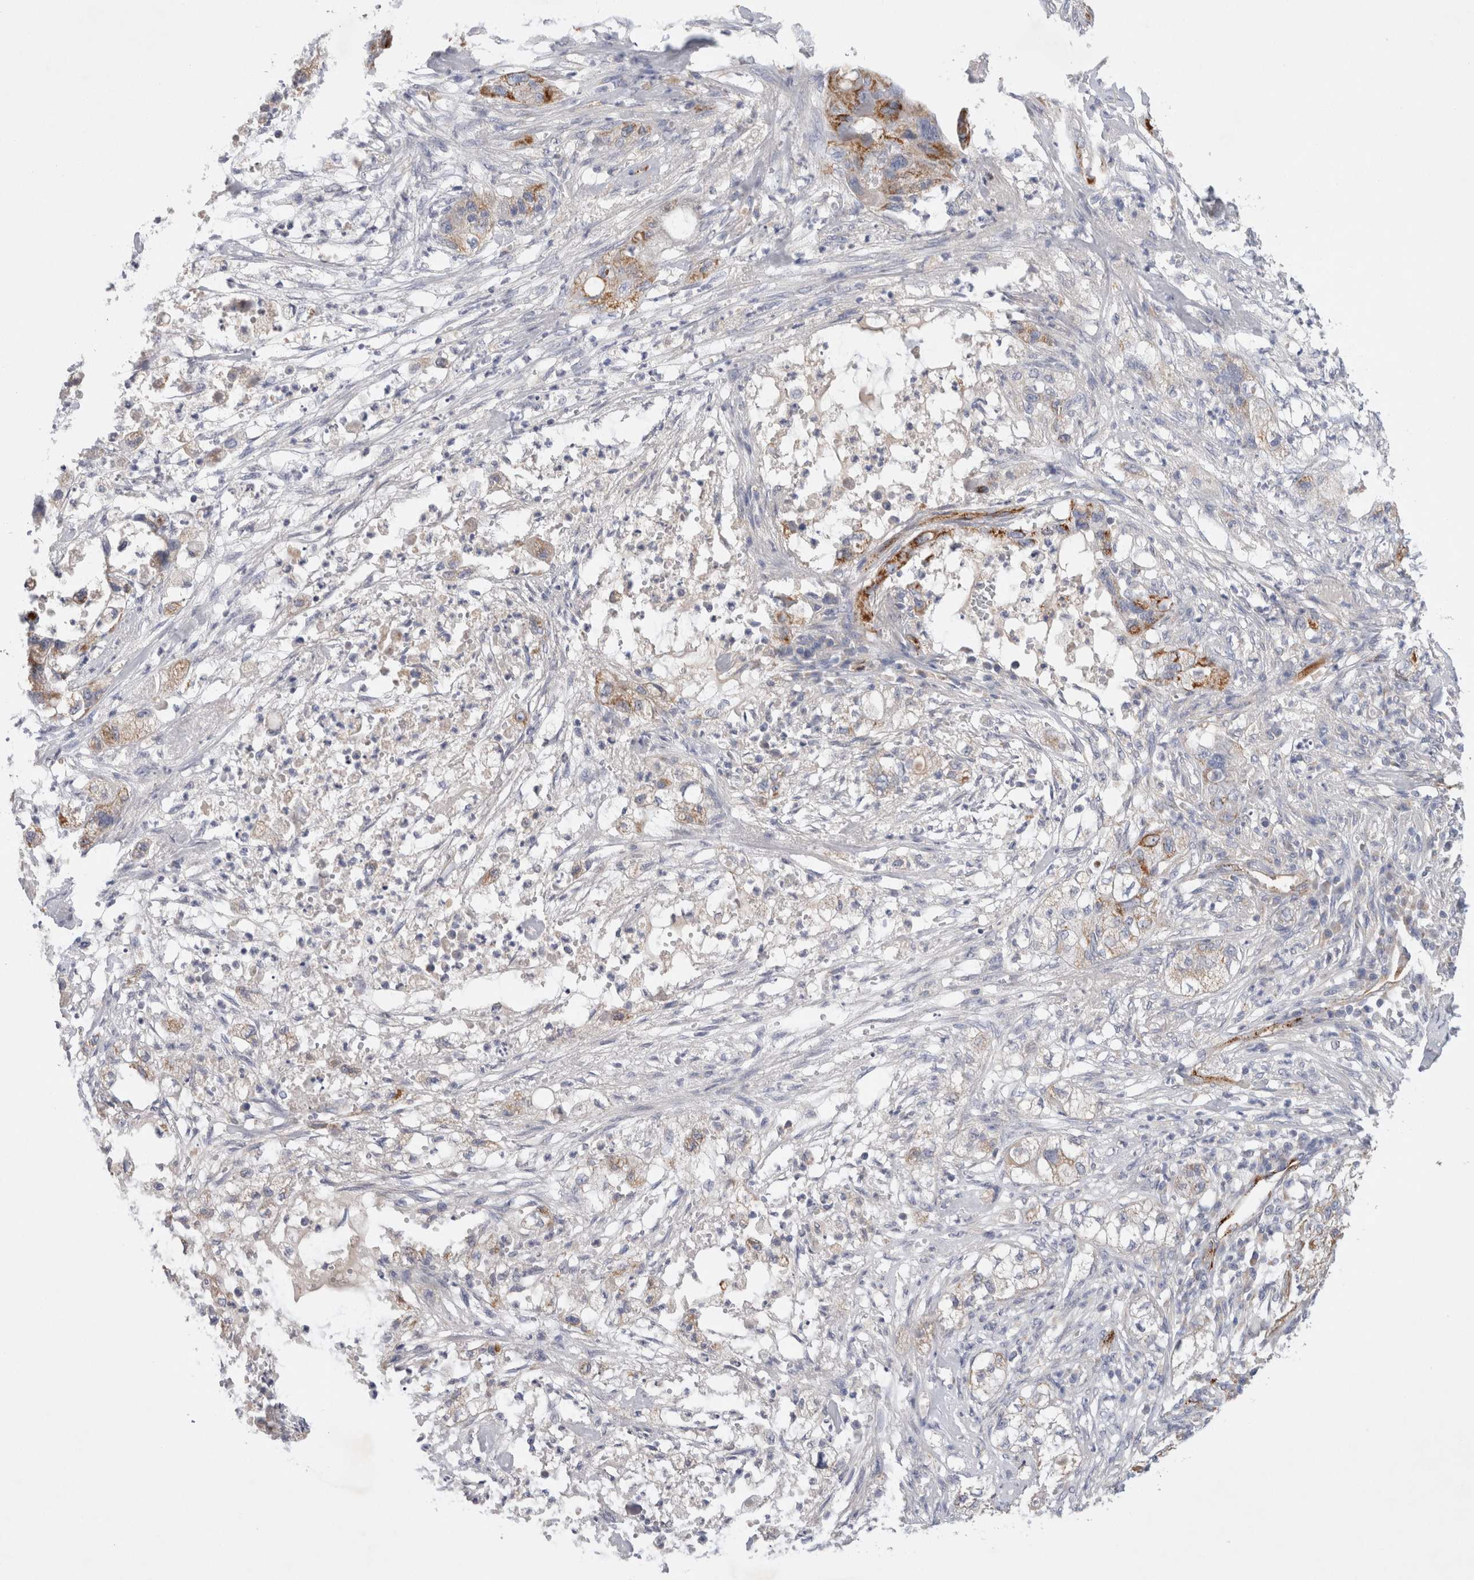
{"staining": {"intensity": "moderate", "quantity": "<25%", "location": "cytoplasmic/membranous"}, "tissue": "pancreatic cancer", "cell_type": "Tumor cells", "image_type": "cancer", "snomed": [{"axis": "morphology", "description": "Adenocarcinoma, NOS"}, {"axis": "topography", "description": "Pancreas"}], "caption": "Pancreatic adenocarcinoma was stained to show a protein in brown. There is low levels of moderate cytoplasmic/membranous positivity in approximately <25% of tumor cells.", "gene": "IARS2", "patient": {"sex": "female", "age": 78}}